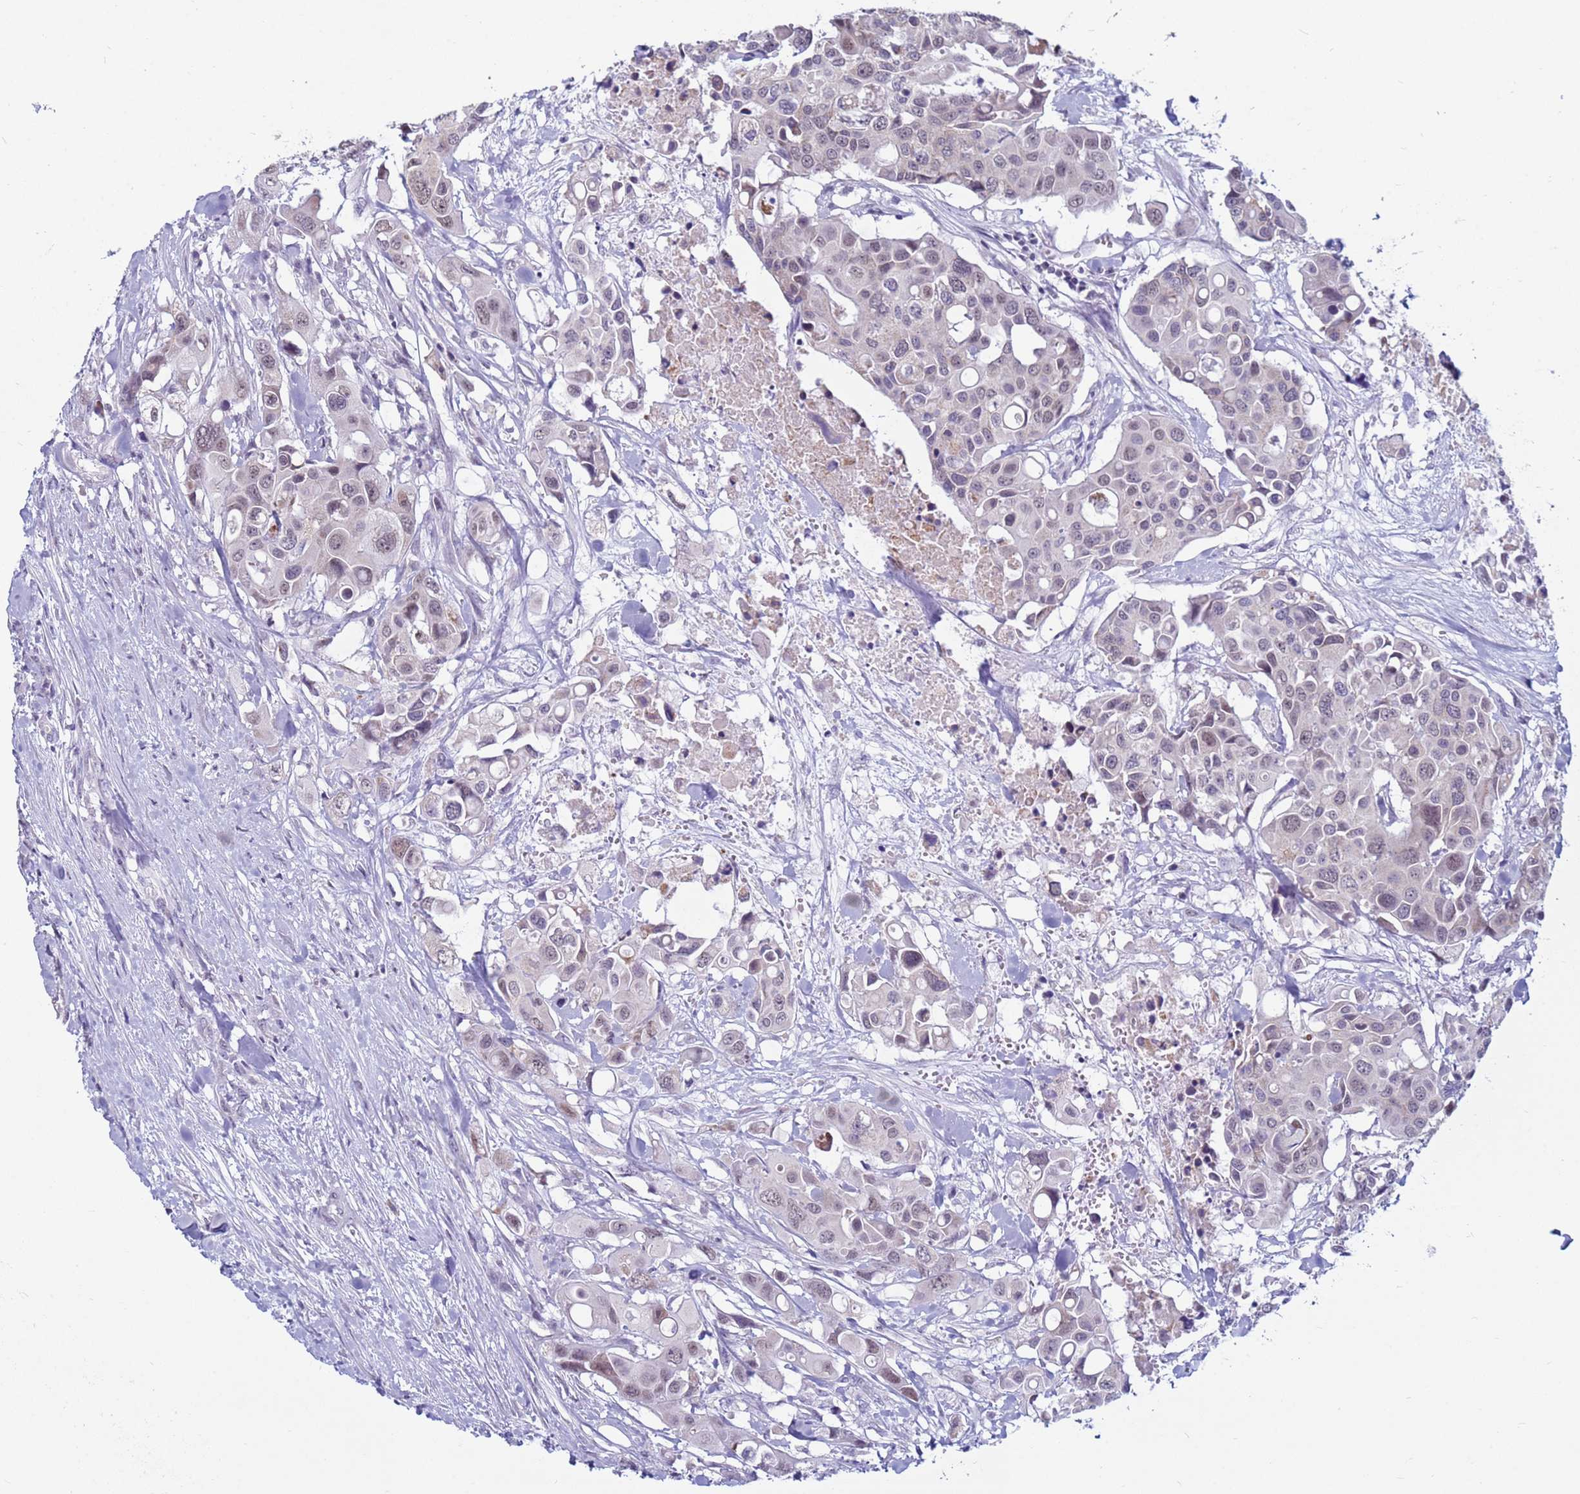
{"staining": {"intensity": "weak", "quantity": "25%-75%", "location": "nuclear"}, "tissue": "colorectal cancer", "cell_type": "Tumor cells", "image_type": "cancer", "snomed": [{"axis": "morphology", "description": "Adenocarcinoma, NOS"}, {"axis": "topography", "description": "Colon"}], "caption": "Immunohistochemical staining of human colorectal cancer (adenocarcinoma) displays low levels of weak nuclear expression in about 25%-75% of tumor cells. The protein is stained brown, and the nuclei are stained in blue (DAB IHC with brightfield microscopy, high magnification).", "gene": "CDK2AP2", "patient": {"sex": "male", "age": 77}}